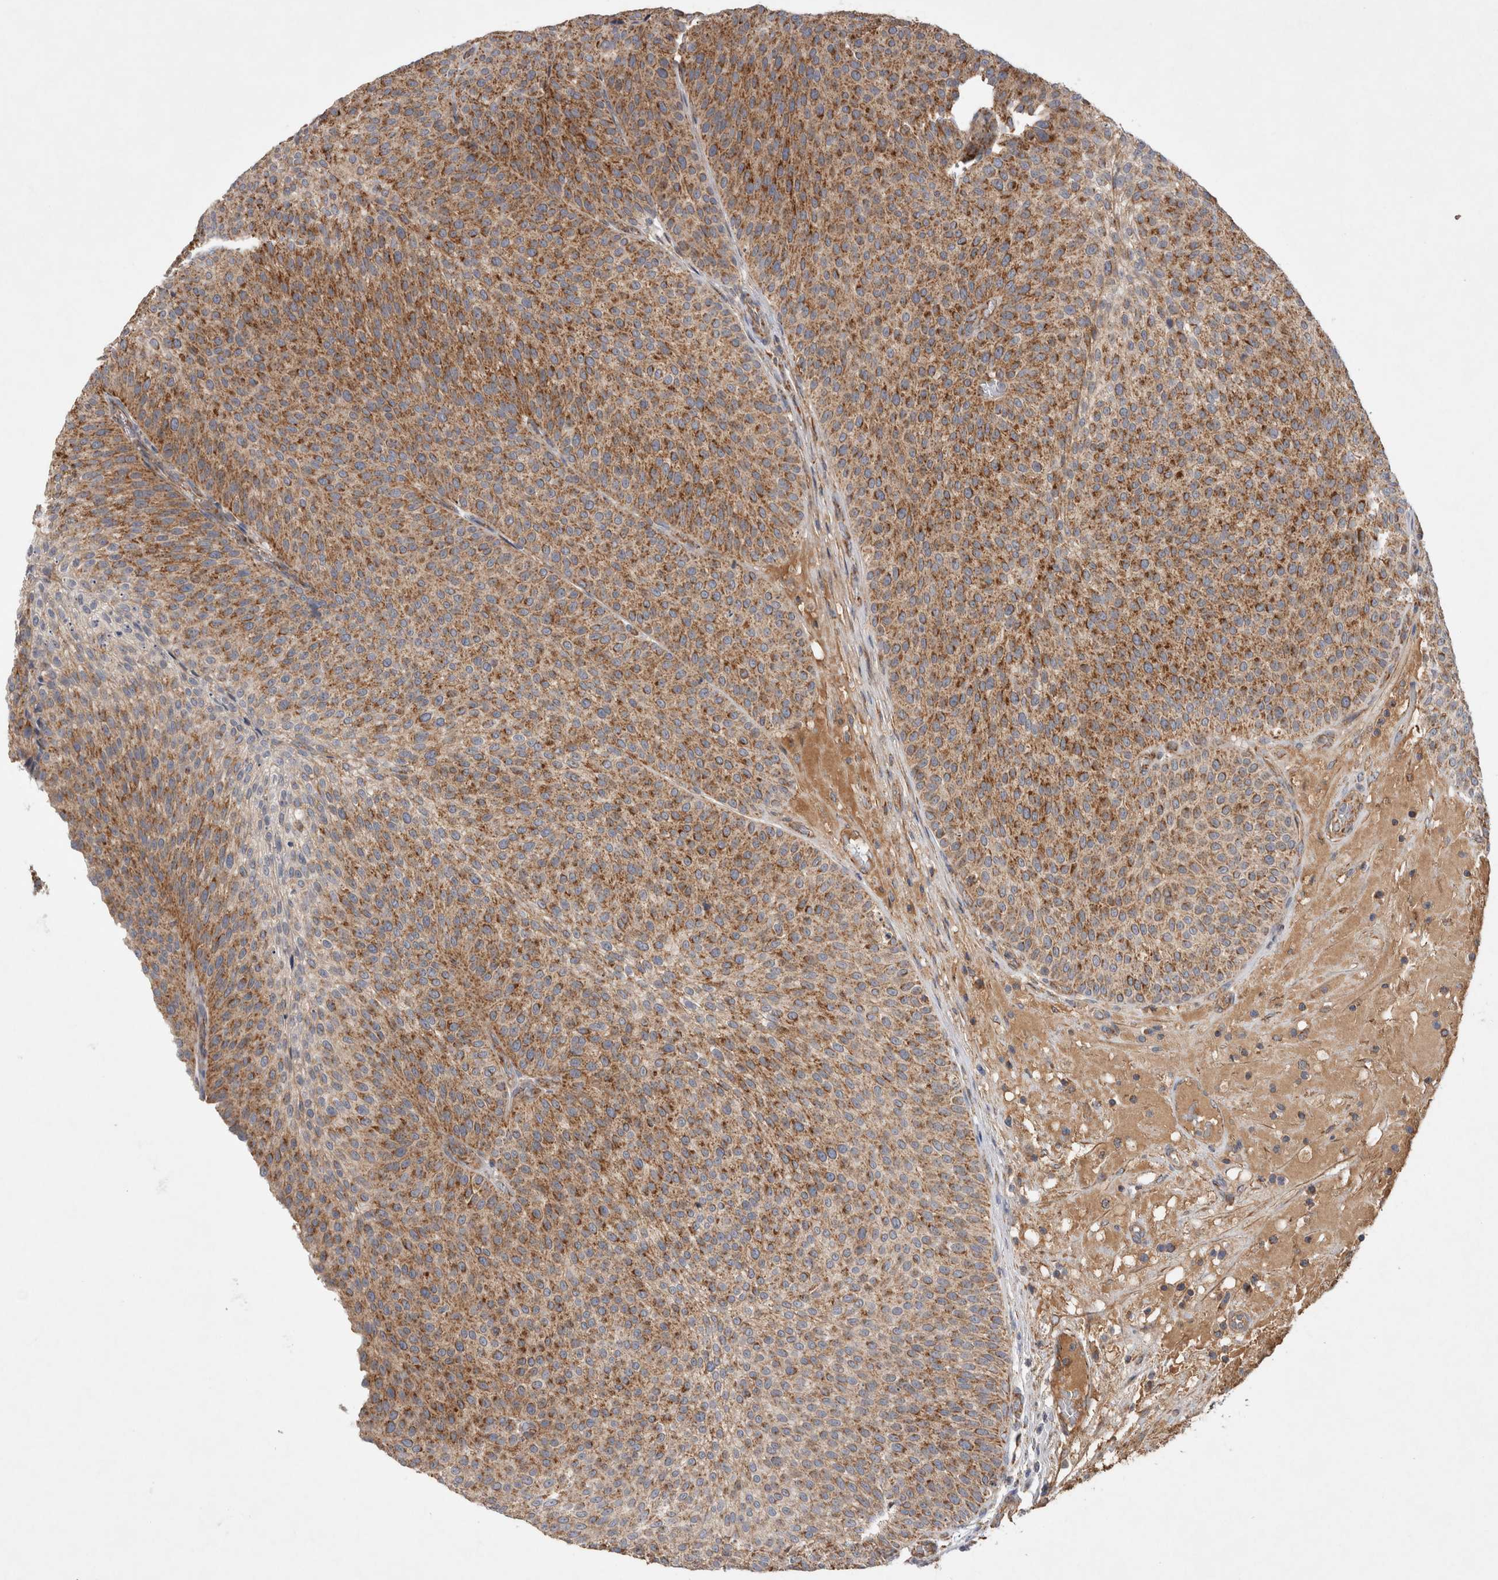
{"staining": {"intensity": "moderate", "quantity": ">75%", "location": "cytoplasmic/membranous"}, "tissue": "urothelial cancer", "cell_type": "Tumor cells", "image_type": "cancer", "snomed": [{"axis": "morphology", "description": "Normal tissue, NOS"}, {"axis": "morphology", "description": "Urothelial carcinoma, Low grade"}, {"axis": "topography", "description": "Smooth muscle"}, {"axis": "topography", "description": "Urinary bladder"}], "caption": "Moderate cytoplasmic/membranous protein positivity is appreciated in about >75% of tumor cells in urothelial carcinoma (low-grade). Using DAB (brown) and hematoxylin (blue) stains, captured at high magnification using brightfield microscopy.", "gene": "MRPS28", "patient": {"sex": "male", "age": 60}}